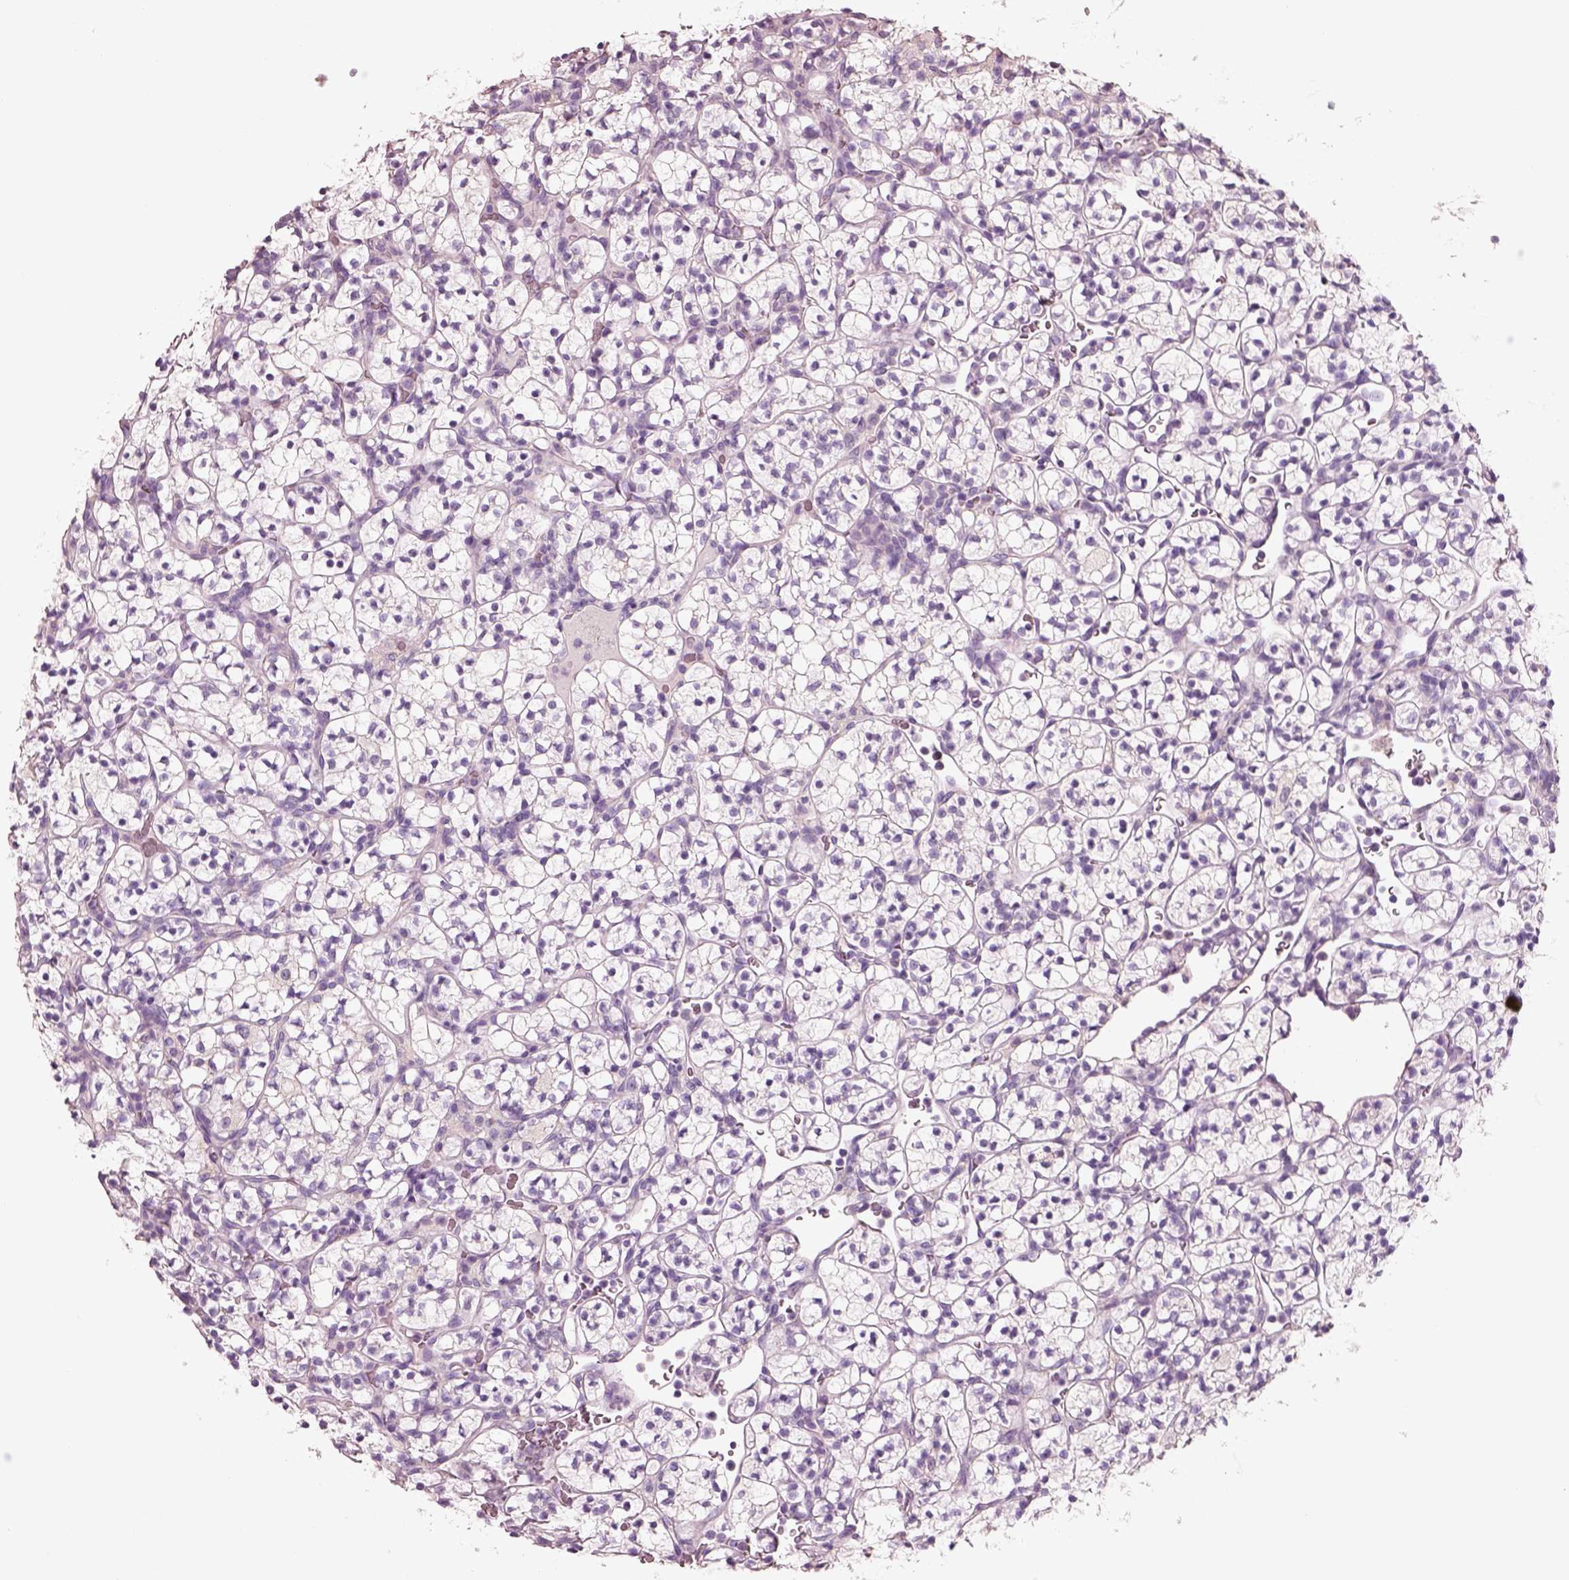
{"staining": {"intensity": "negative", "quantity": "none", "location": "none"}, "tissue": "renal cancer", "cell_type": "Tumor cells", "image_type": "cancer", "snomed": [{"axis": "morphology", "description": "Adenocarcinoma, NOS"}, {"axis": "topography", "description": "Kidney"}], "caption": "Tumor cells are negative for brown protein staining in renal cancer.", "gene": "PNOC", "patient": {"sex": "female", "age": 89}}